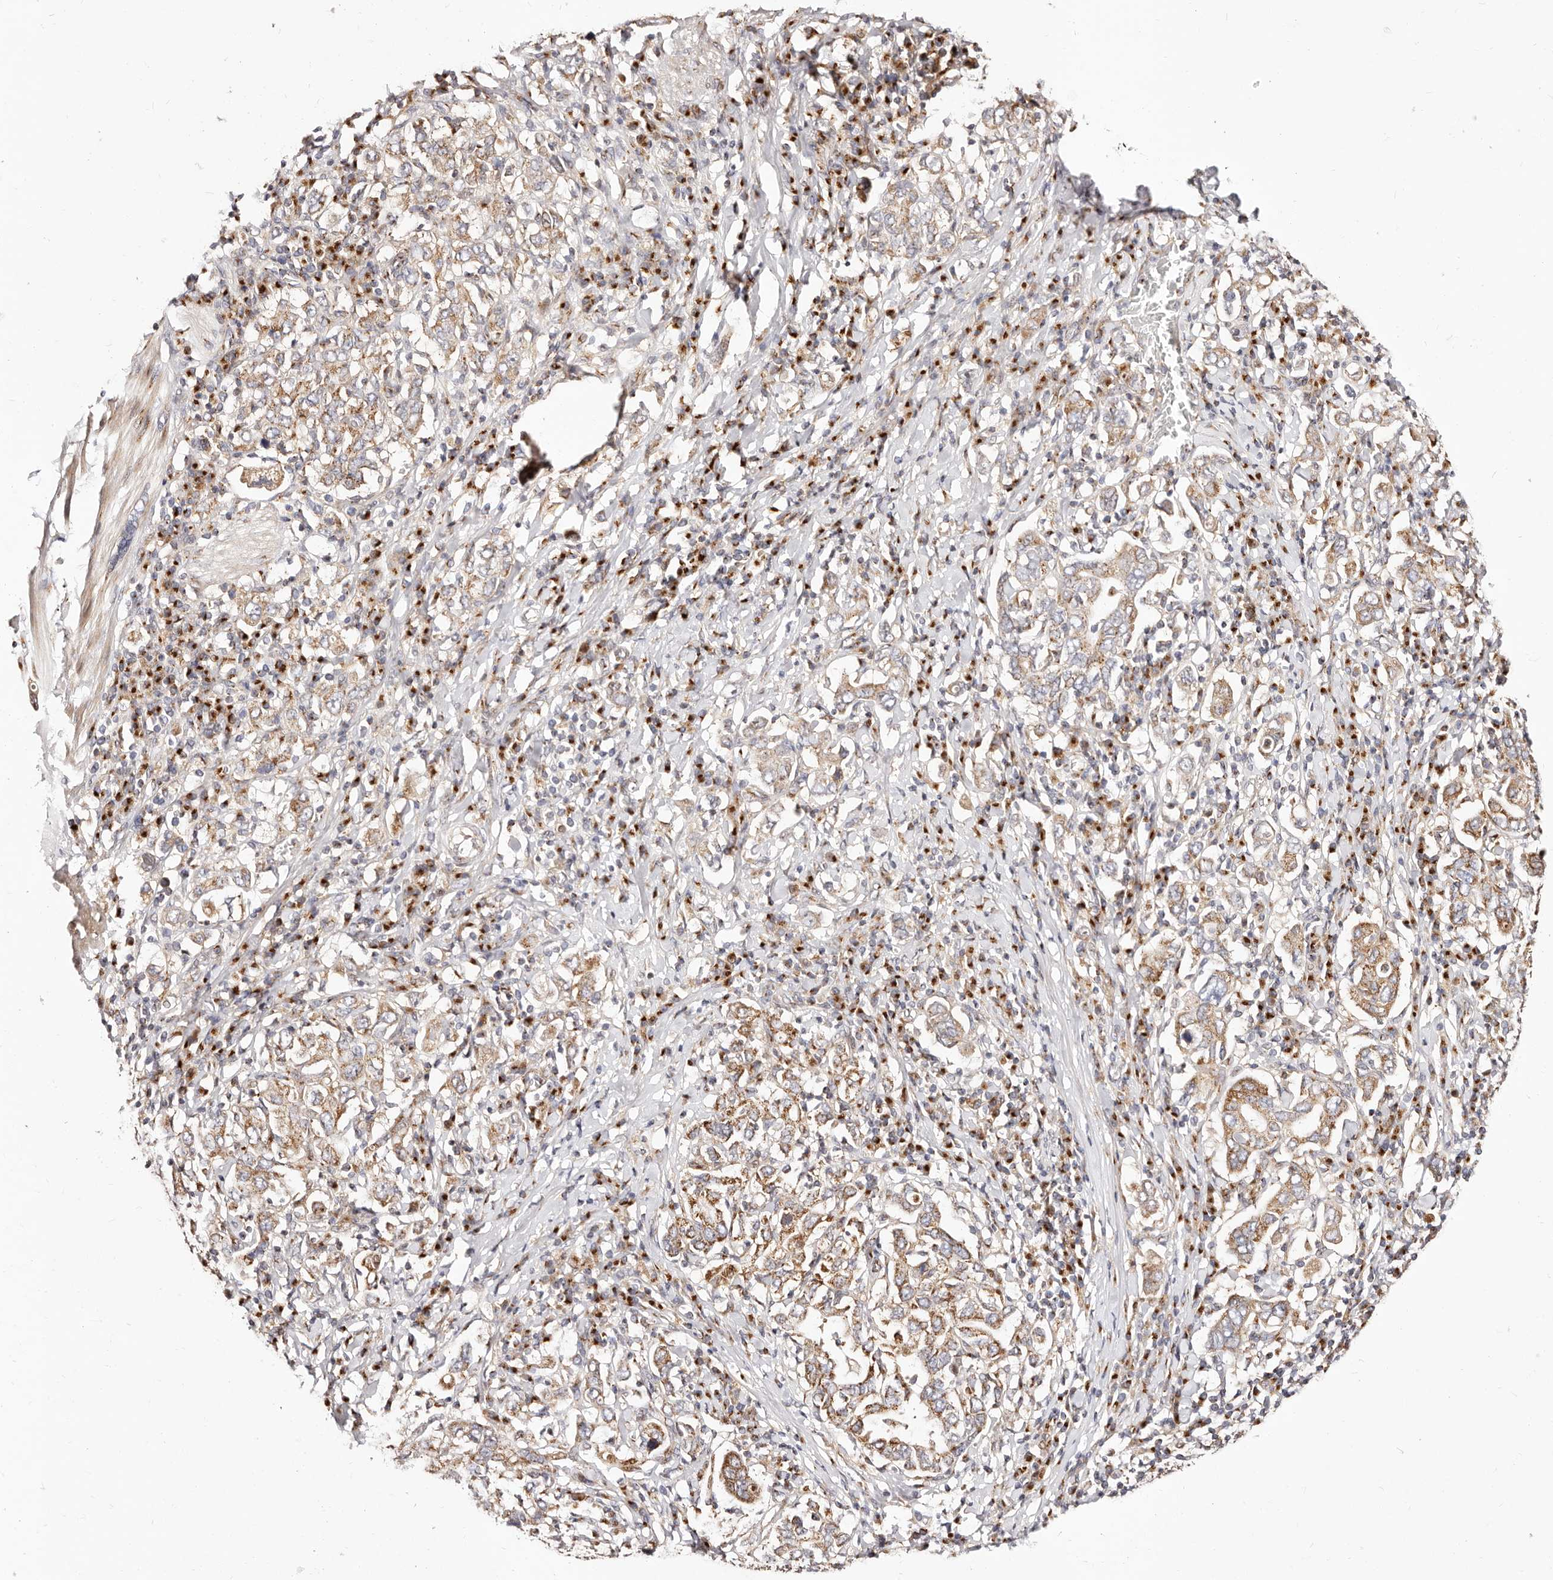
{"staining": {"intensity": "moderate", "quantity": ">75%", "location": "cytoplasmic/membranous"}, "tissue": "stomach cancer", "cell_type": "Tumor cells", "image_type": "cancer", "snomed": [{"axis": "morphology", "description": "Adenocarcinoma, NOS"}, {"axis": "topography", "description": "Stomach, upper"}], "caption": "About >75% of tumor cells in stomach adenocarcinoma display moderate cytoplasmic/membranous protein positivity as visualized by brown immunohistochemical staining.", "gene": "MAPK6", "patient": {"sex": "male", "age": 62}}